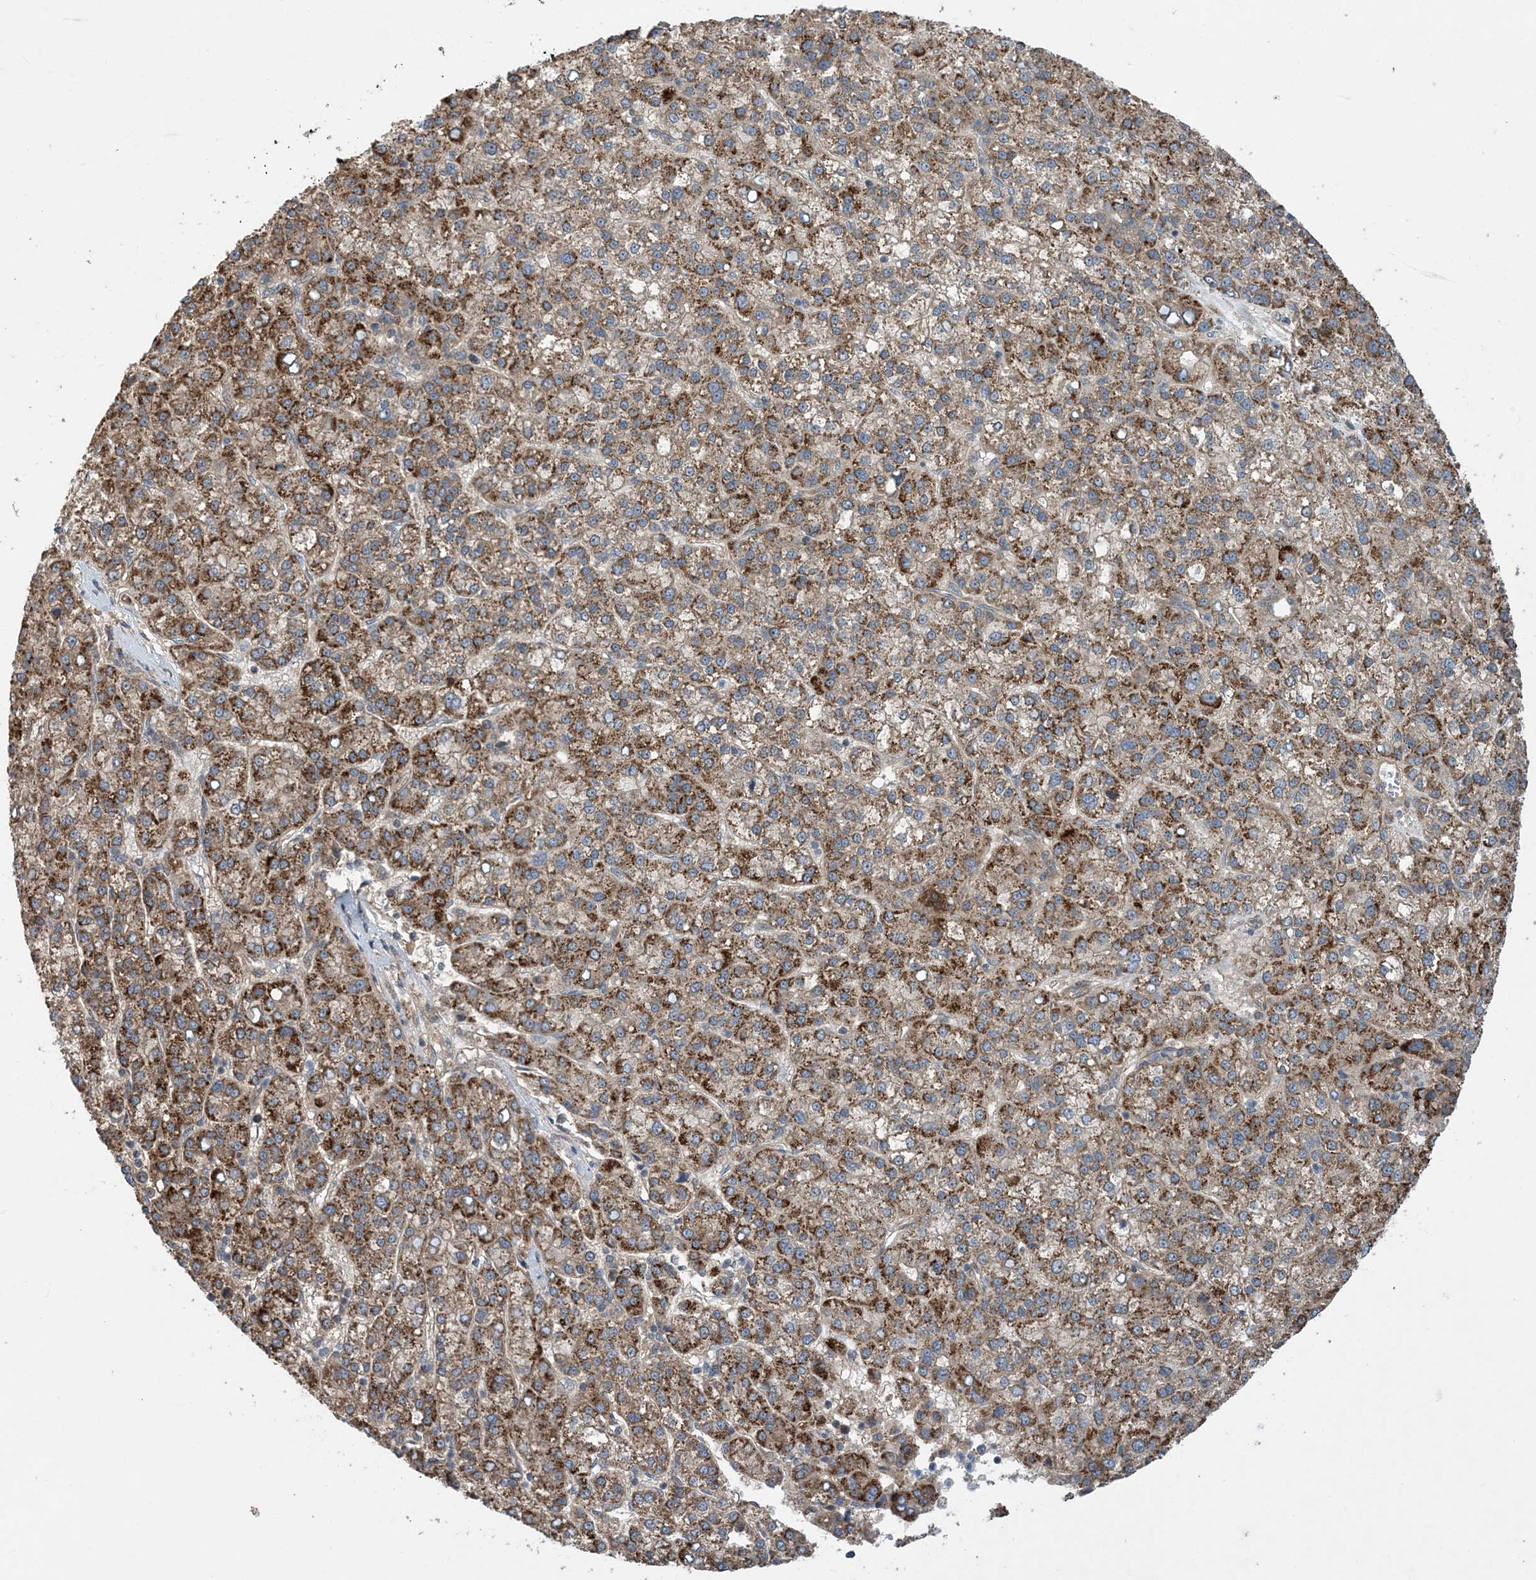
{"staining": {"intensity": "strong", "quantity": ">75%", "location": "cytoplasmic/membranous"}, "tissue": "liver cancer", "cell_type": "Tumor cells", "image_type": "cancer", "snomed": [{"axis": "morphology", "description": "Carcinoma, Hepatocellular, NOS"}, {"axis": "topography", "description": "Liver"}], "caption": "Tumor cells exhibit strong cytoplasmic/membranous staining in approximately >75% of cells in hepatocellular carcinoma (liver).", "gene": "HEMK1", "patient": {"sex": "female", "age": 58}}